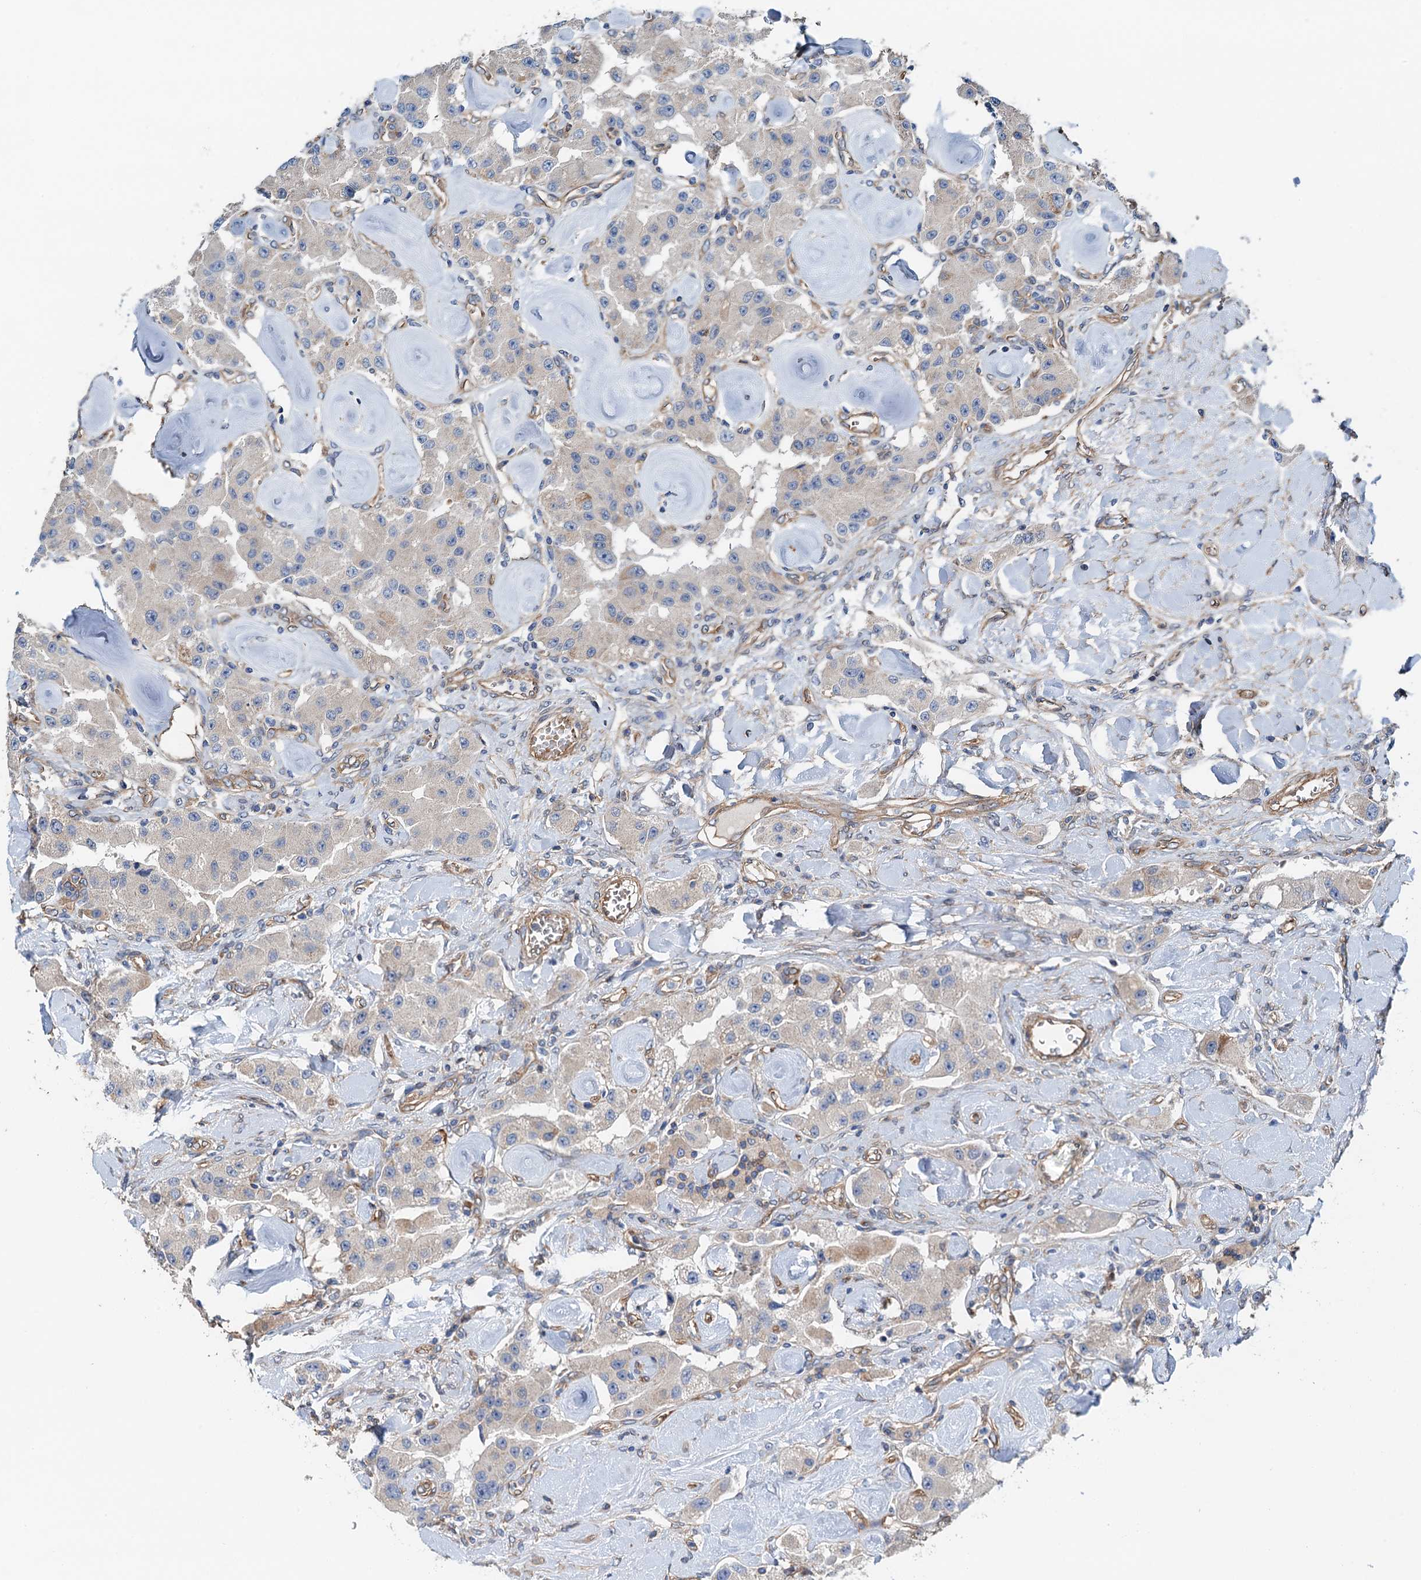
{"staining": {"intensity": "negative", "quantity": "none", "location": "none"}, "tissue": "carcinoid", "cell_type": "Tumor cells", "image_type": "cancer", "snomed": [{"axis": "morphology", "description": "Carcinoid, malignant, NOS"}, {"axis": "topography", "description": "Pancreas"}], "caption": "Immunohistochemistry of human carcinoid (malignant) displays no expression in tumor cells.", "gene": "ROGDI", "patient": {"sex": "male", "age": 41}}